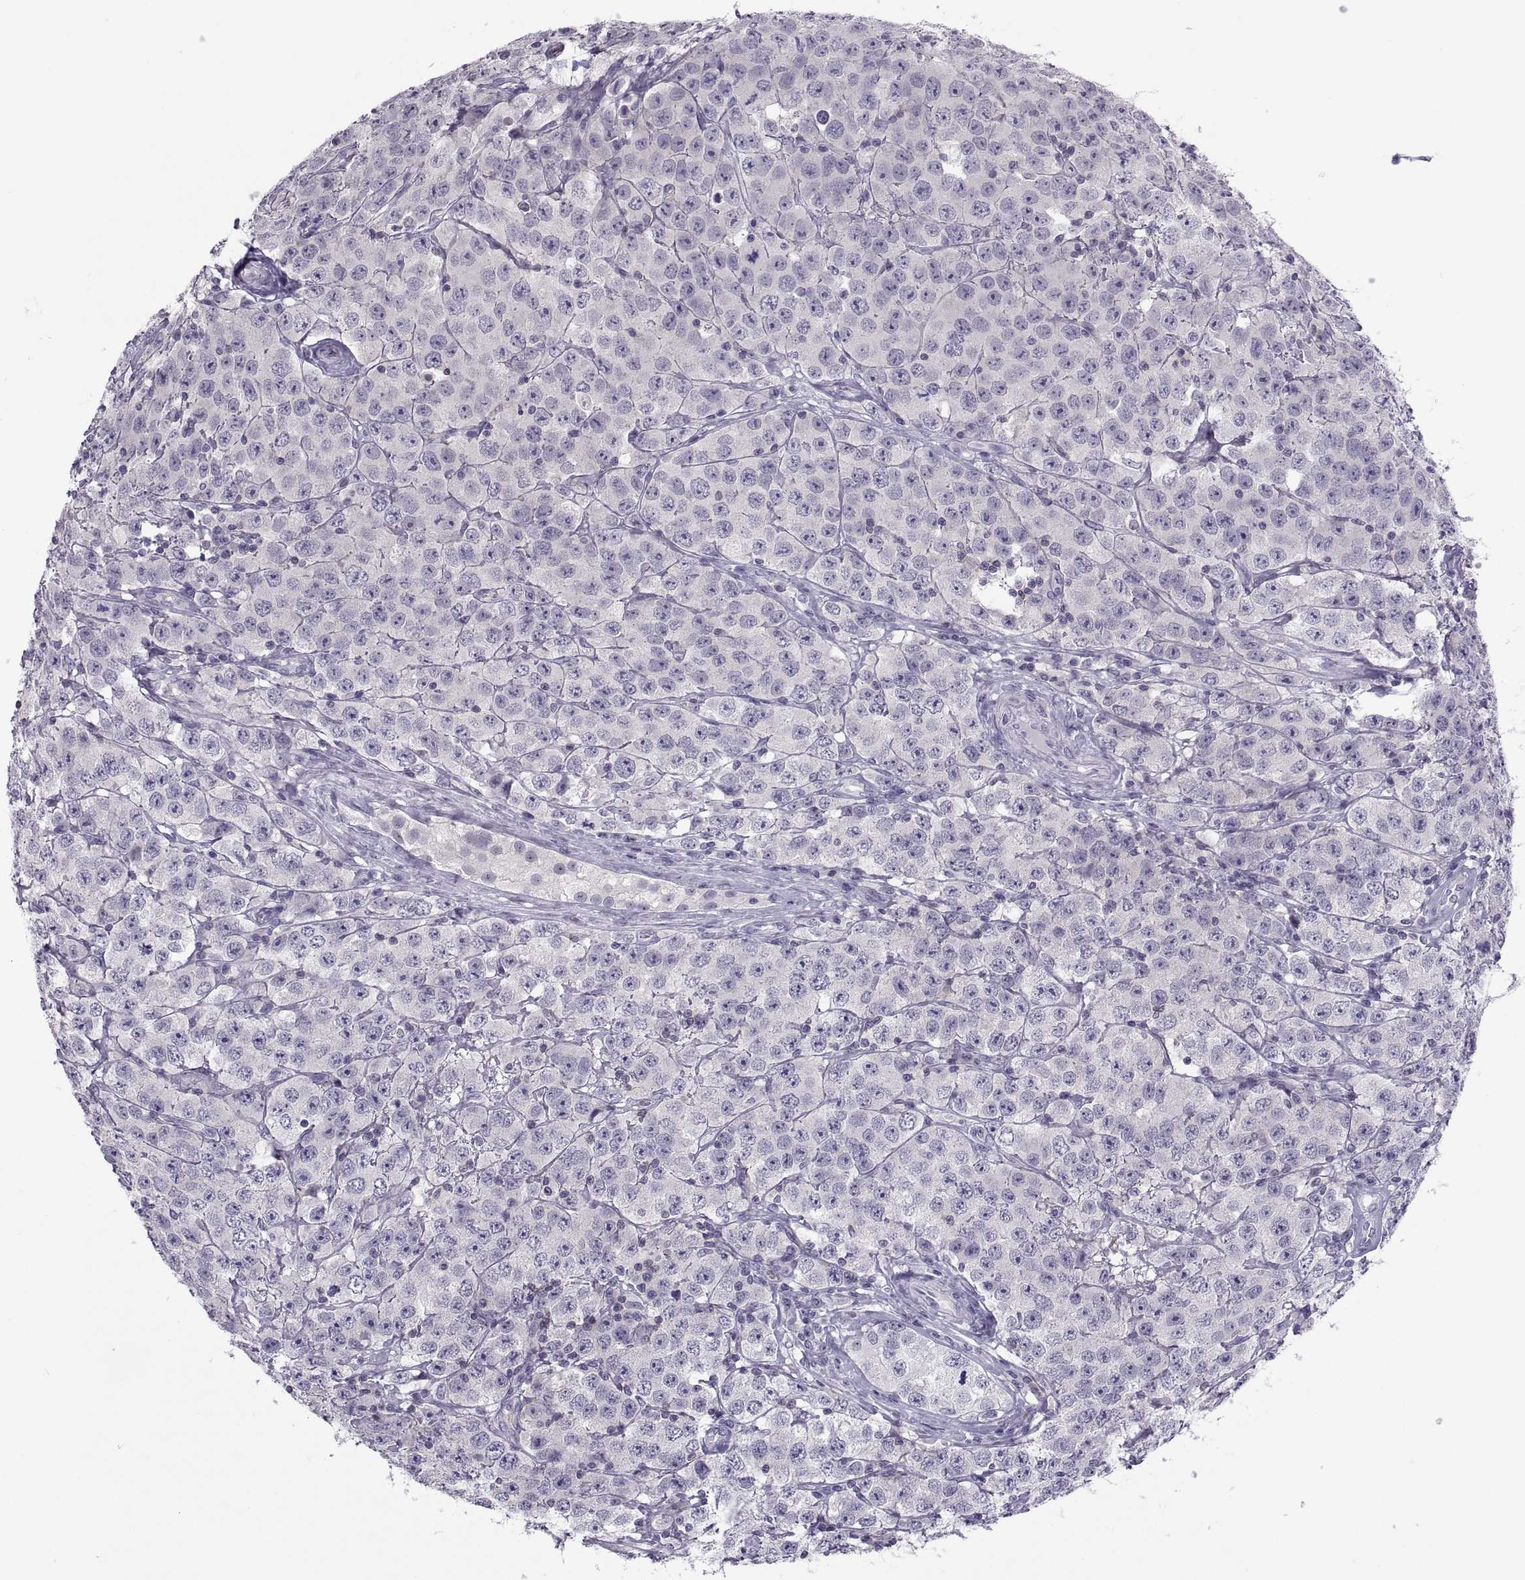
{"staining": {"intensity": "negative", "quantity": "none", "location": "none"}, "tissue": "testis cancer", "cell_type": "Tumor cells", "image_type": "cancer", "snomed": [{"axis": "morphology", "description": "Seminoma, NOS"}, {"axis": "topography", "description": "Testis"}], "caption": "The histopathology image demonstrates no significant positivity in tumor cells of testis cancer. (Brightfield microscopy of DAB (3,3'-diaminobenzidine) immunohistochemistry at high magnification).", "gene": "TTC21A", "patient": {"sex": "male", "age": 52}}